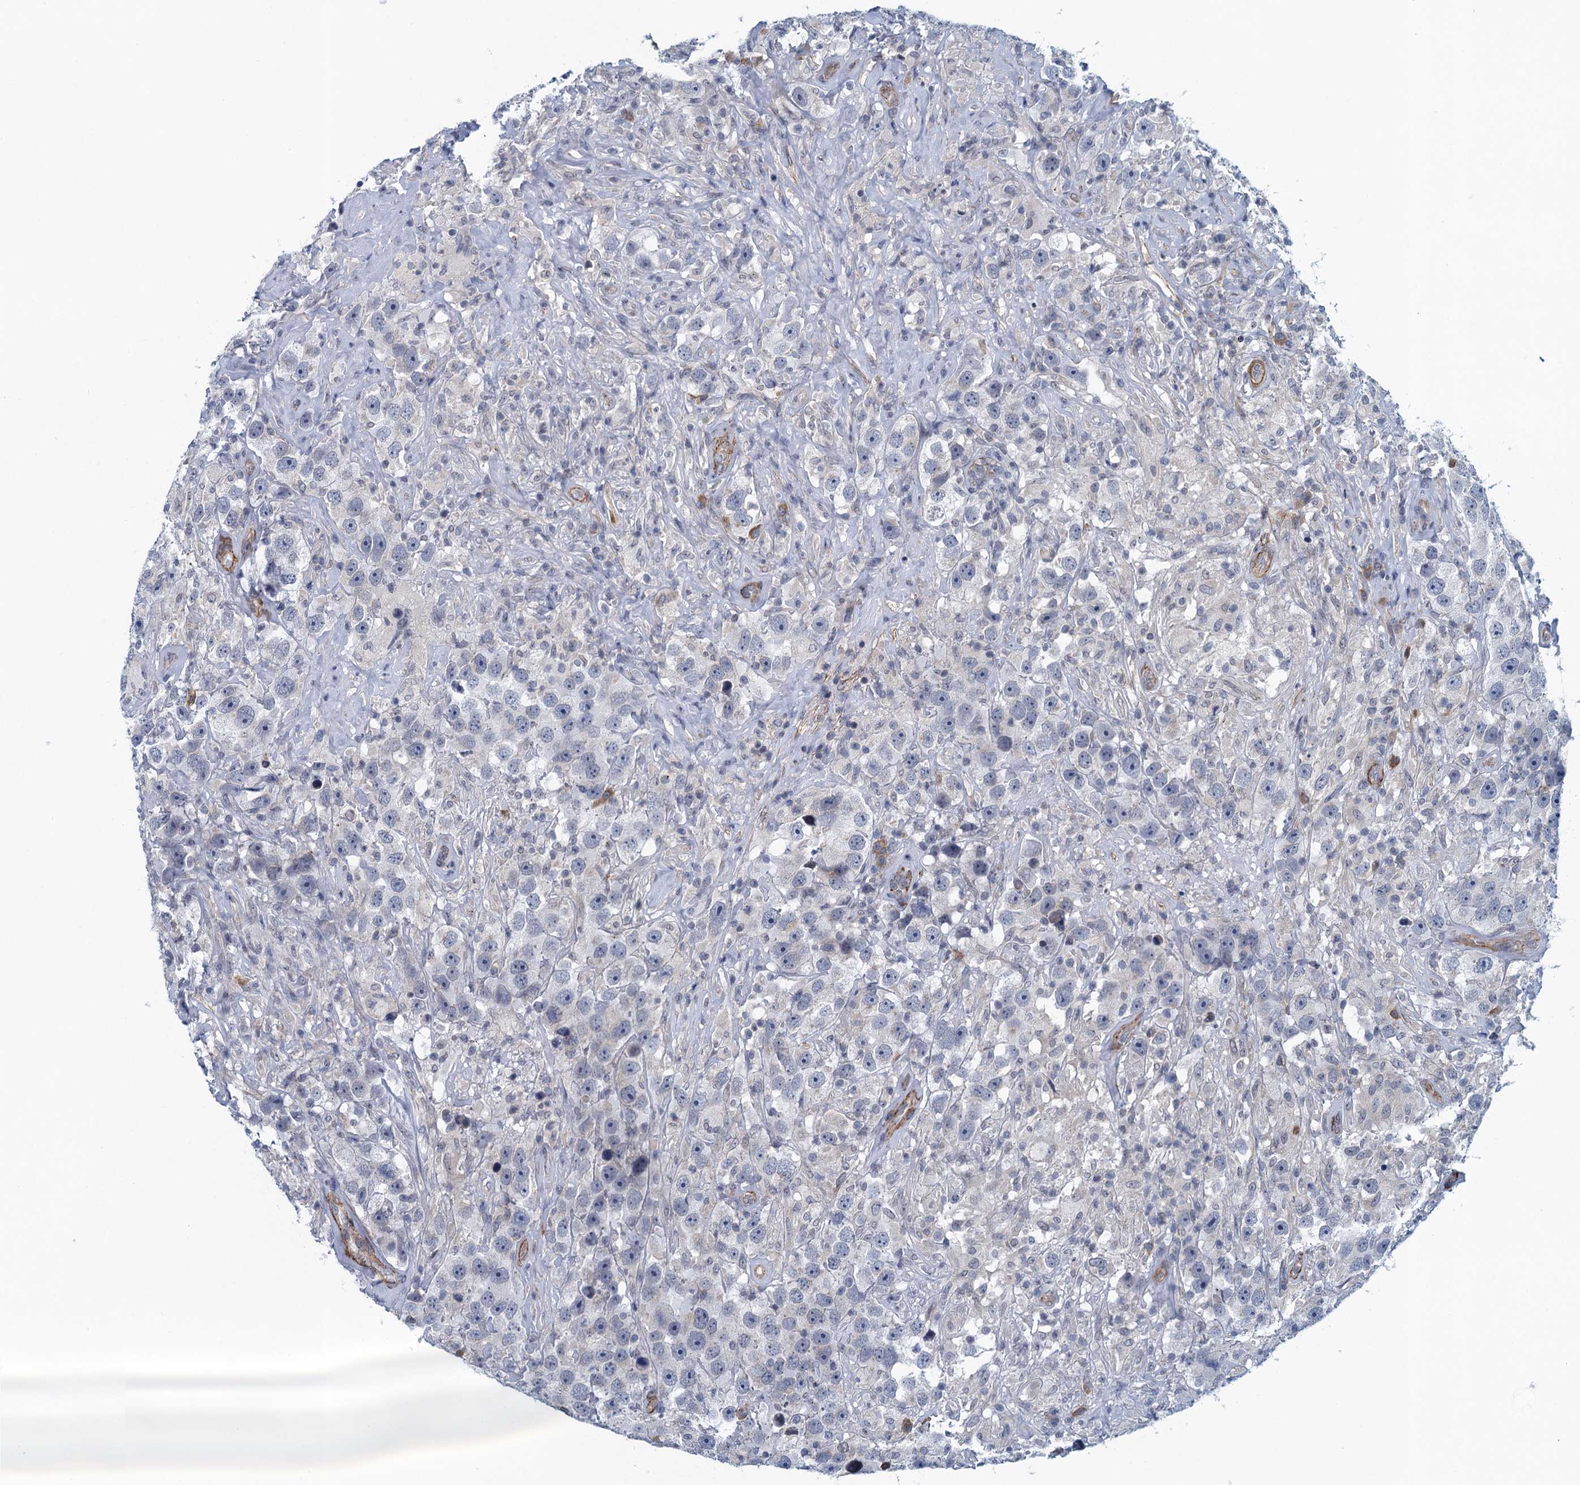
{"staining": {"intensity": "negative", "quantity": "none", "location": "none"}, "tissue": "testis cancer", "cell_type": "Tumor cells", "image_type": "cancer", "snomed": [{"axis": "morphology", "description": "Seminoma, NOS"}, {"axis": "topography", "description": "Testis"}], "caption": "An image of testis seminoma stained for a protein demonstrates no brown staining in tumor cells.", "gene": "ALG2", "patient": {"sex": "male", "age": 49}}